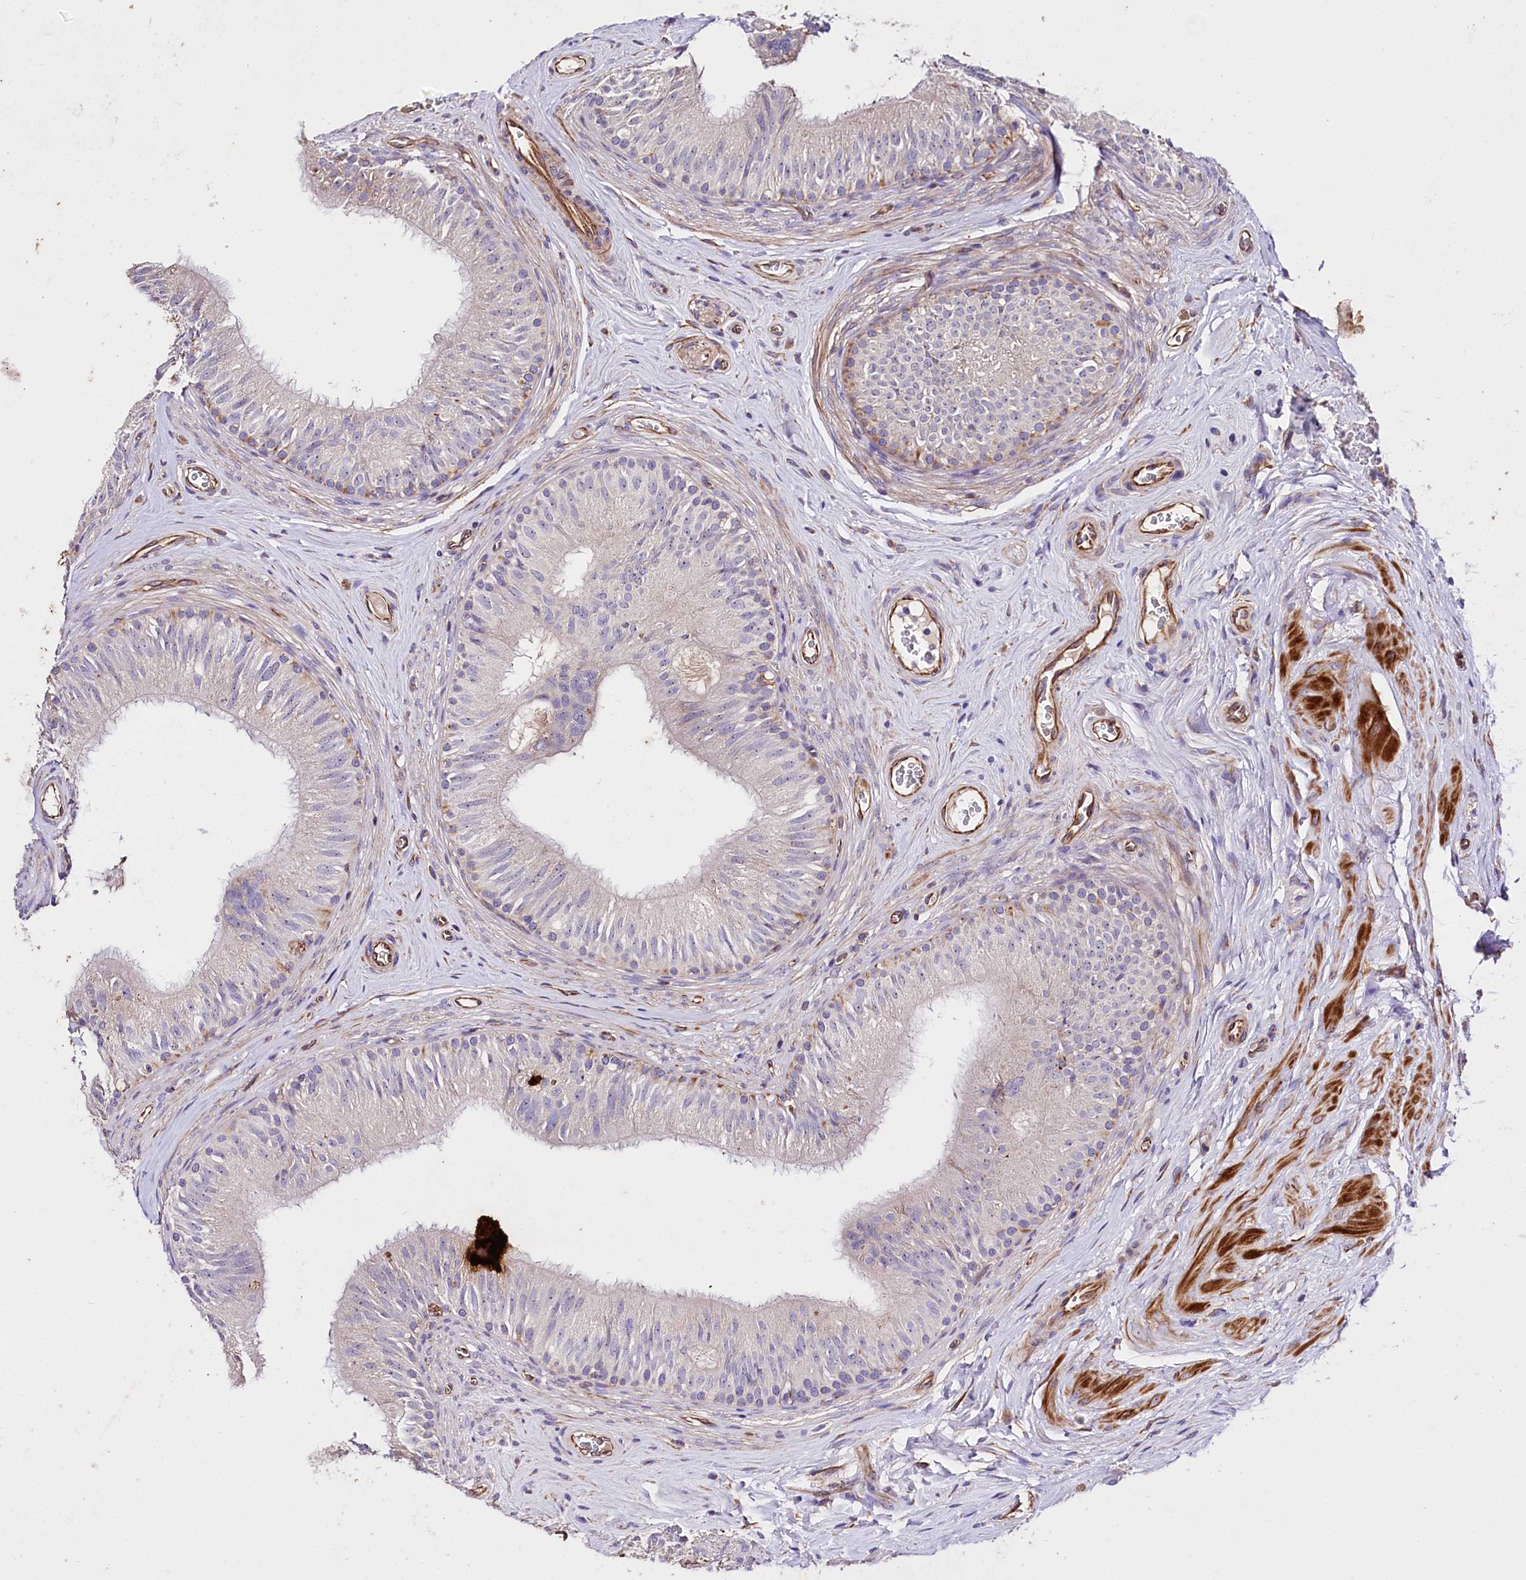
{"staining": {"intensity": "weak", "quantity": "<25%", "location": "cytoplasmic/membranous"}, "tissue": "epididymis", "cell_type": "Glandular cells", "image_type": "normal", "snomed": [{"axis": "morphology", "description": "Normal tissue, NOS"}, {"axis": "topography", "description": "Epididymis"}], "caption": "DAB immunohistochemical staining of normal epididymis shows no significant positivity in glandular cells.", "gene": "SLC7A1", "patient": {"sex": "male", "age": 46}}